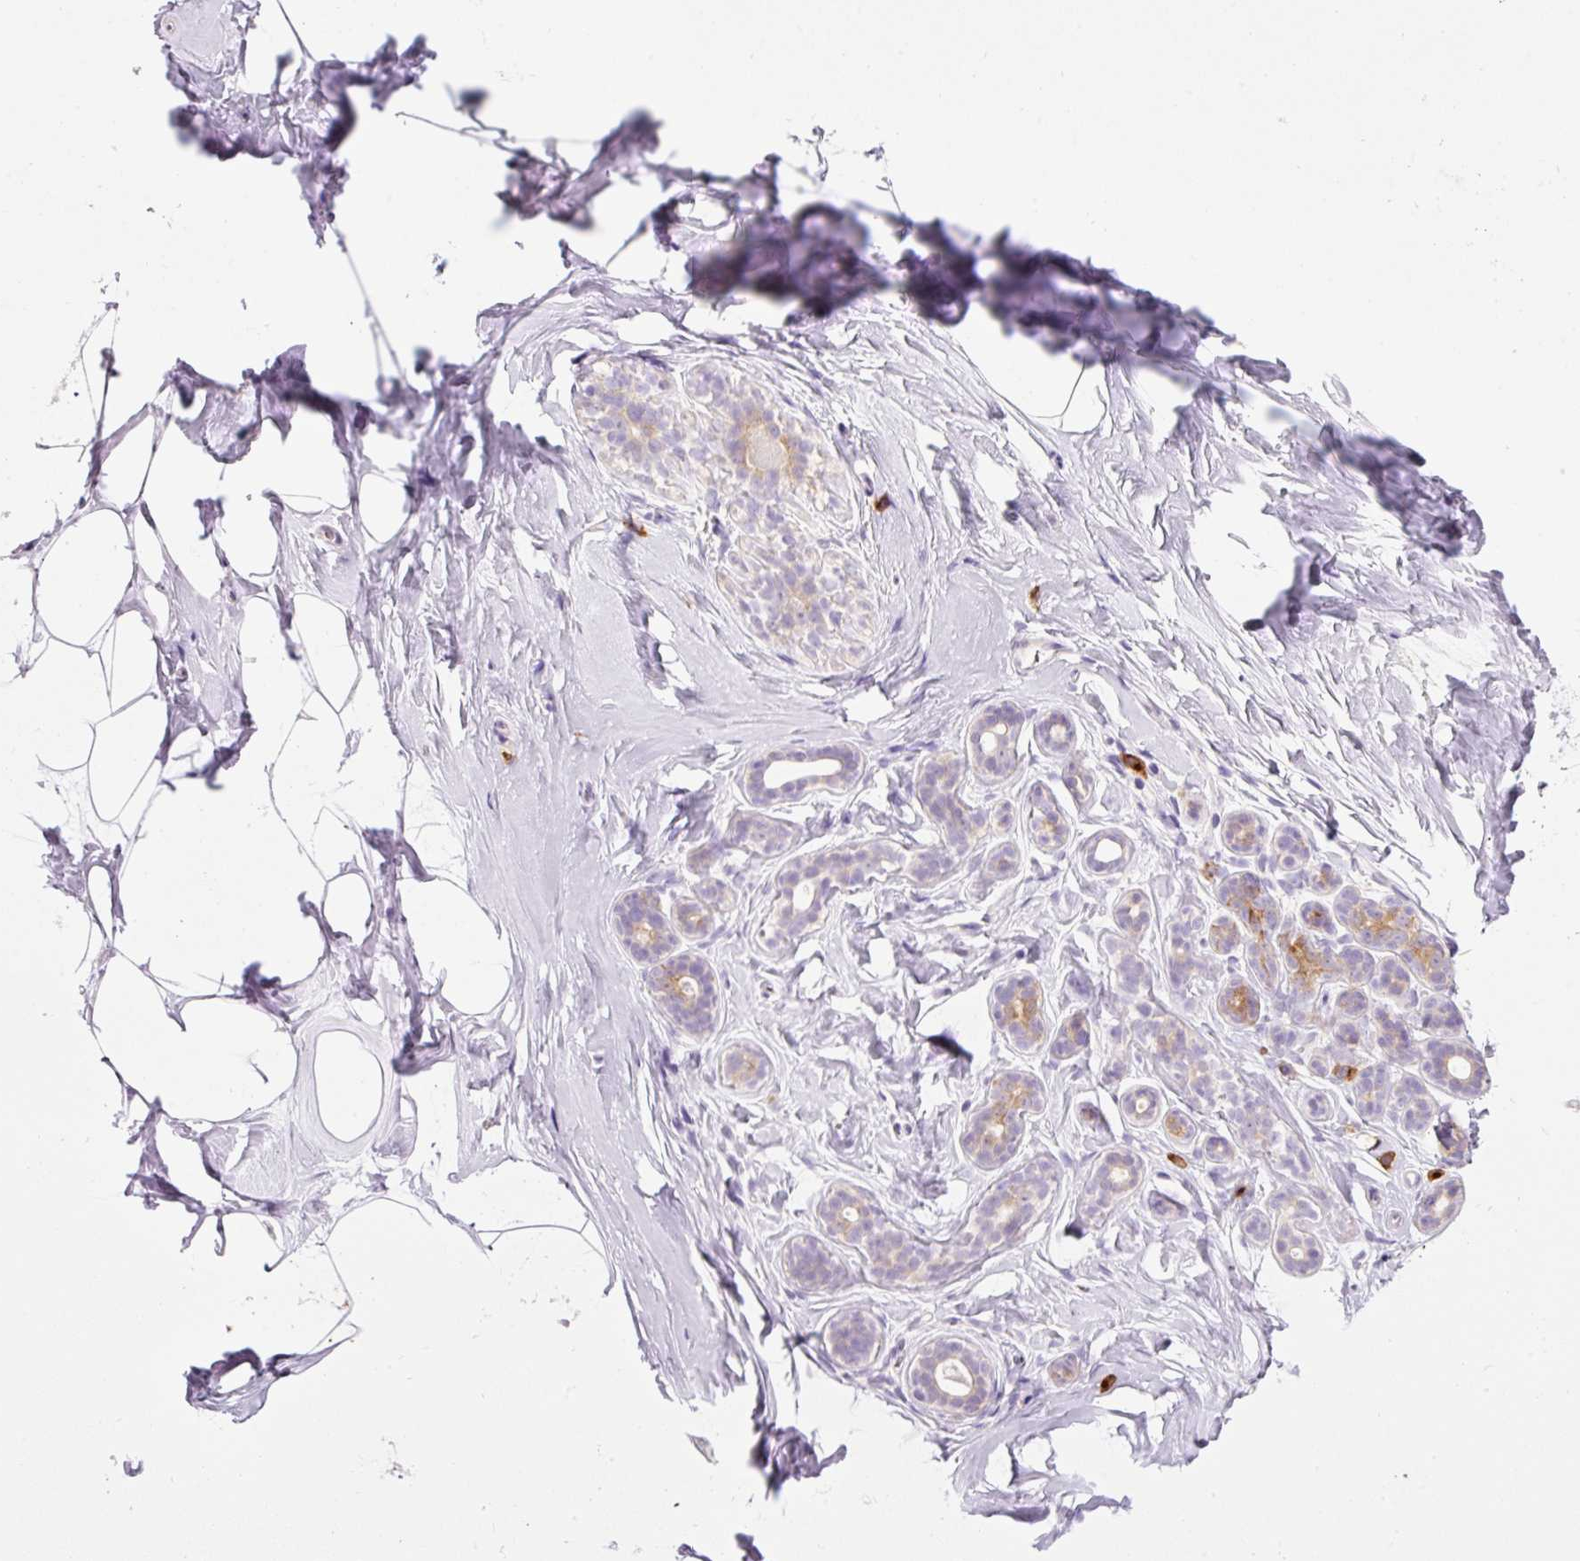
{"staining": {"intensity": "negative", "quantity": "none", "location": "none"}, "tissue": "breast", "cell_type": "Adipocytes", "image_type": "normal", "snomed": [{"axis": "morphology", "description": "Normal tissue, NOS"}, {"axis": "topography", "description": "Breast"}], "caption": "The image shows no staining of adipocytes in normal breast.", "gene": "HAX1", "patient": {"sex": "female", "age": 32}}